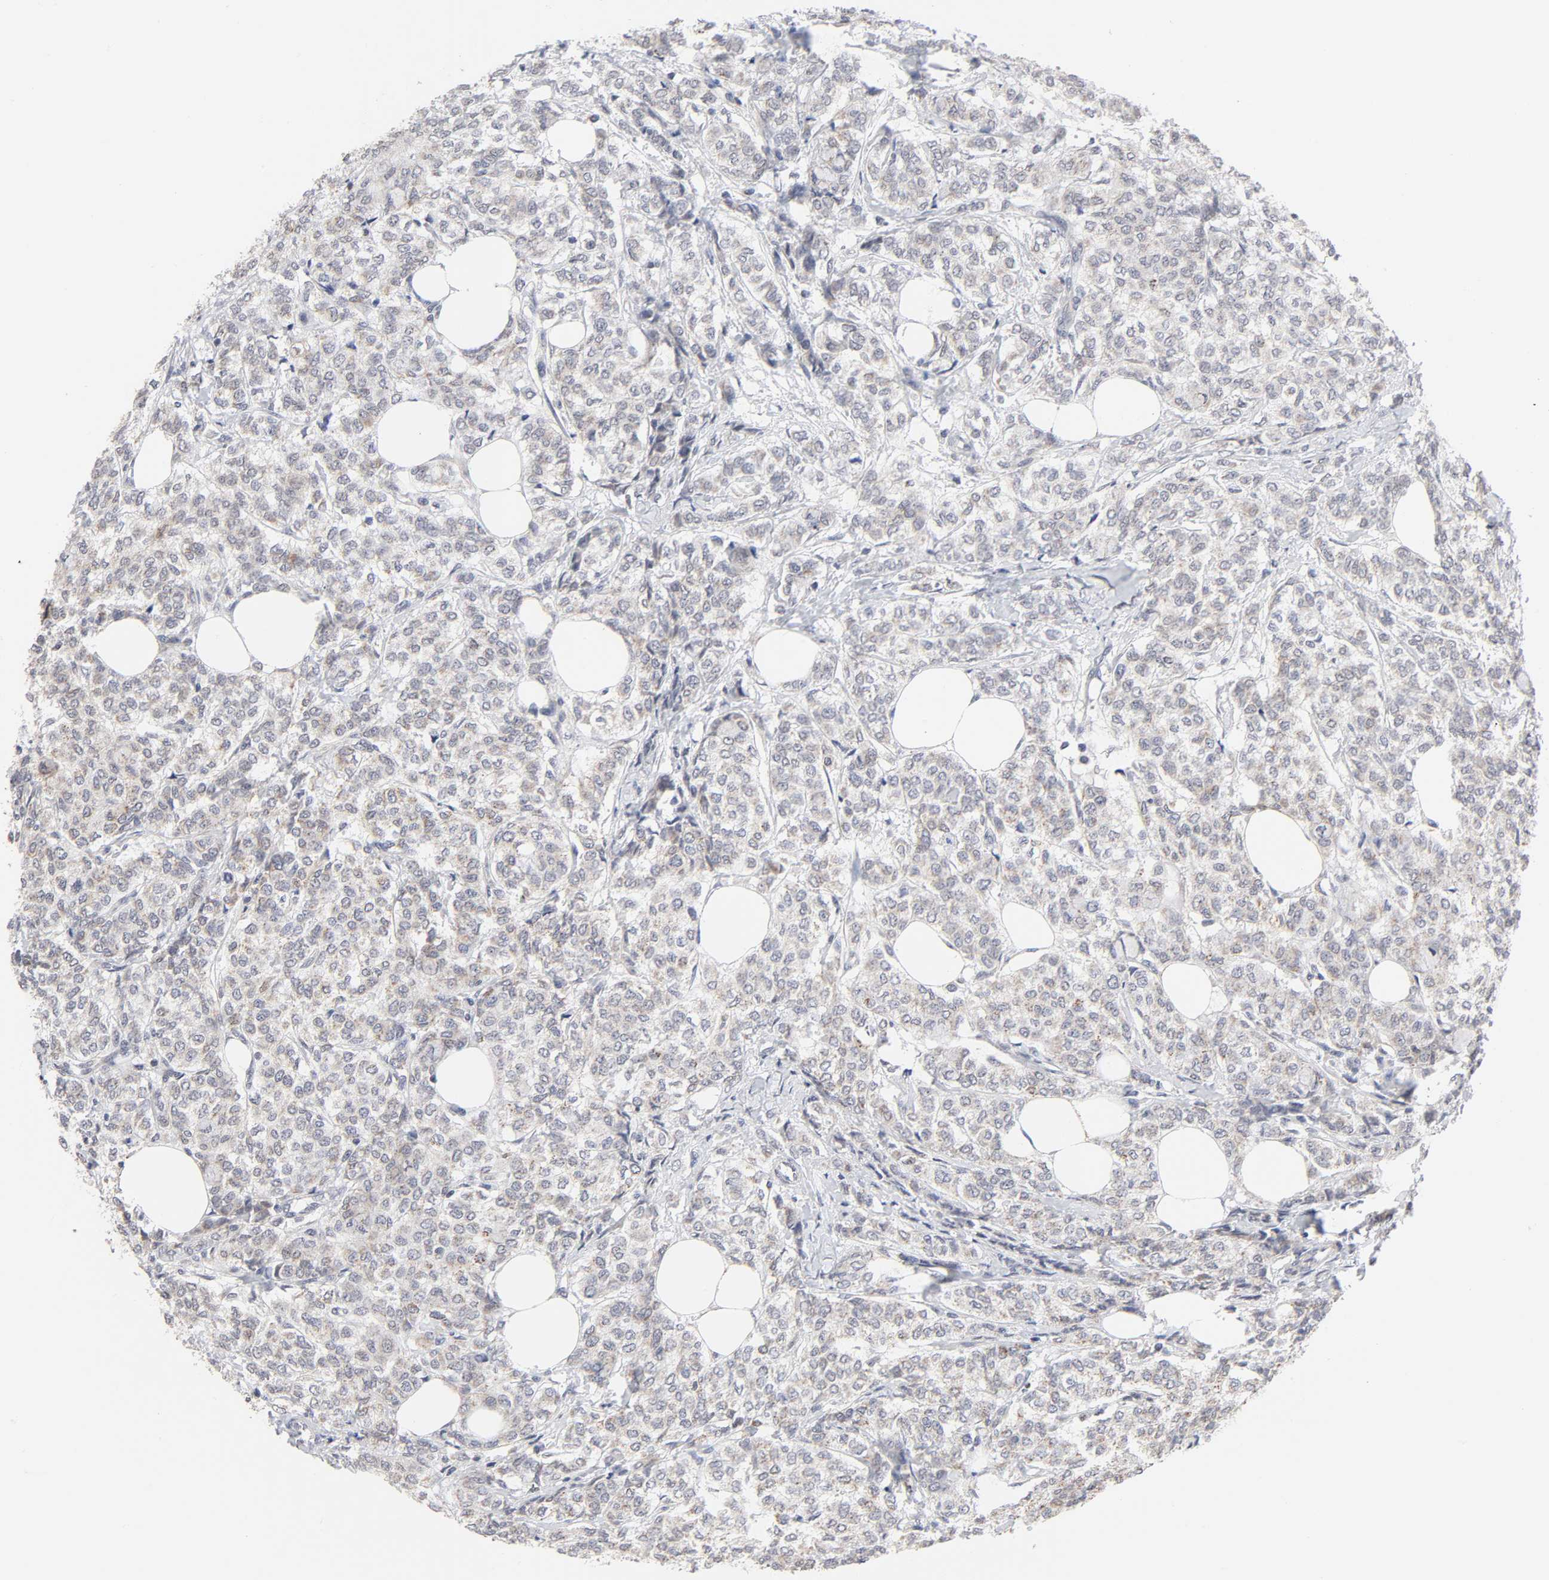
{"staining": {"intensity": "weak", "quantity": "<25%", "location": "cytoplasmic/membranous"}, "tissue": "breast cancer", "cell_type": "Tumor cells", "image_type": "cancer", "snomed": [{"axis": "morphology", "description": "Lobular carcinoma"}, {"axis": "topography", "description": "Breast"}], "caption": "DAB immunohistochemical staining of breast cancer (lobular carcinoma) exhibits no significant positivity in tumor cells.", "gene": "AUH", "patient": {"sex": "female", "age": 60}}